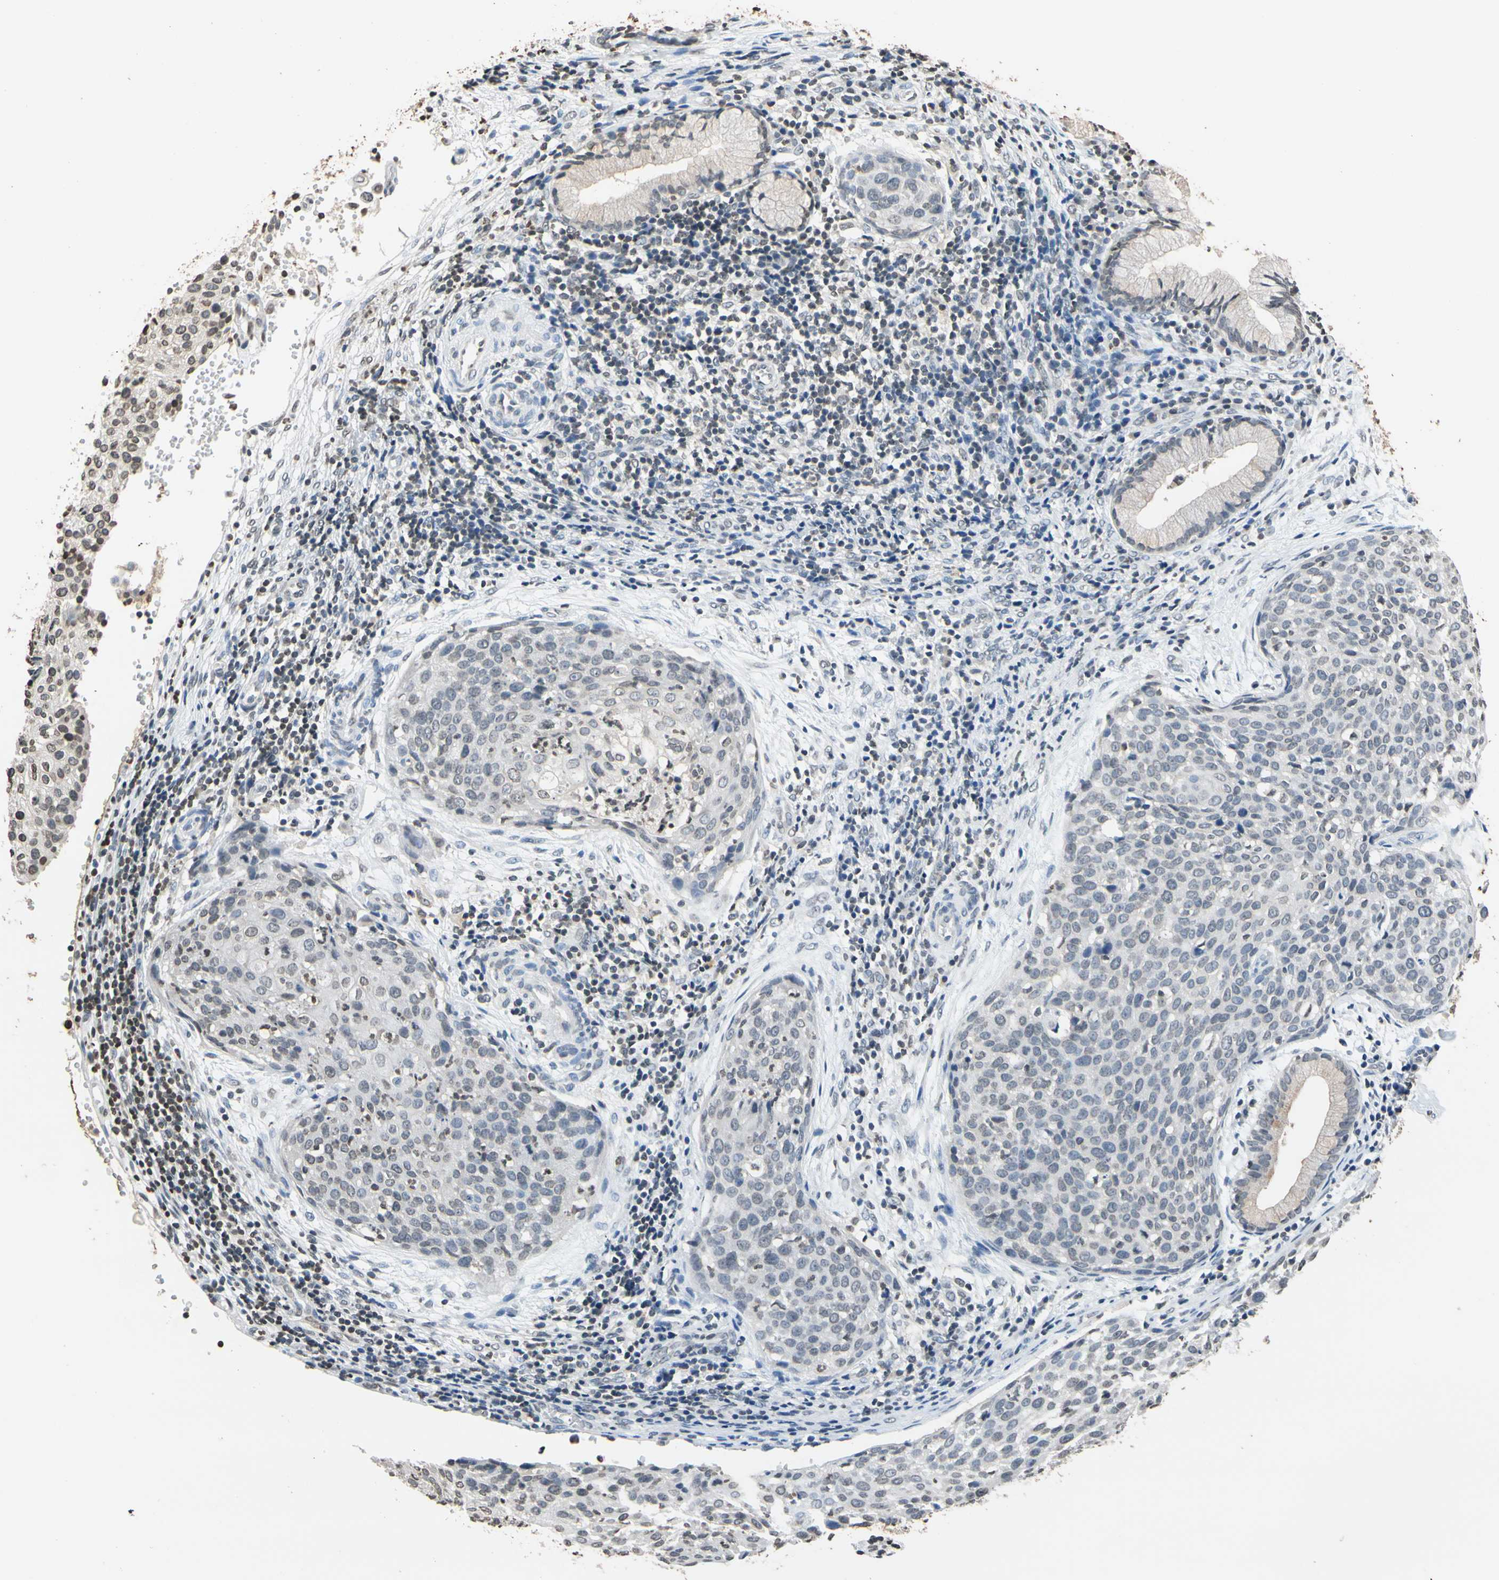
{"staining": {"intensity": "negative", "quantity": "none", "location": "none"}, "tissue": "cervical cancer", "cell_type": "Tumor cells", "image_type": "cancer", "snomed": [{"axis": "morphology", "description": "Squamous cell carcinoma, NOS"}, {"axis": "topography", "description": "Cervix"}], "caption": "This is an IHC image of human cervical cancer. There is no positivity in tumor cells.", "gene": "GPX4", "patient": {"sex": "female", "age": 38}}